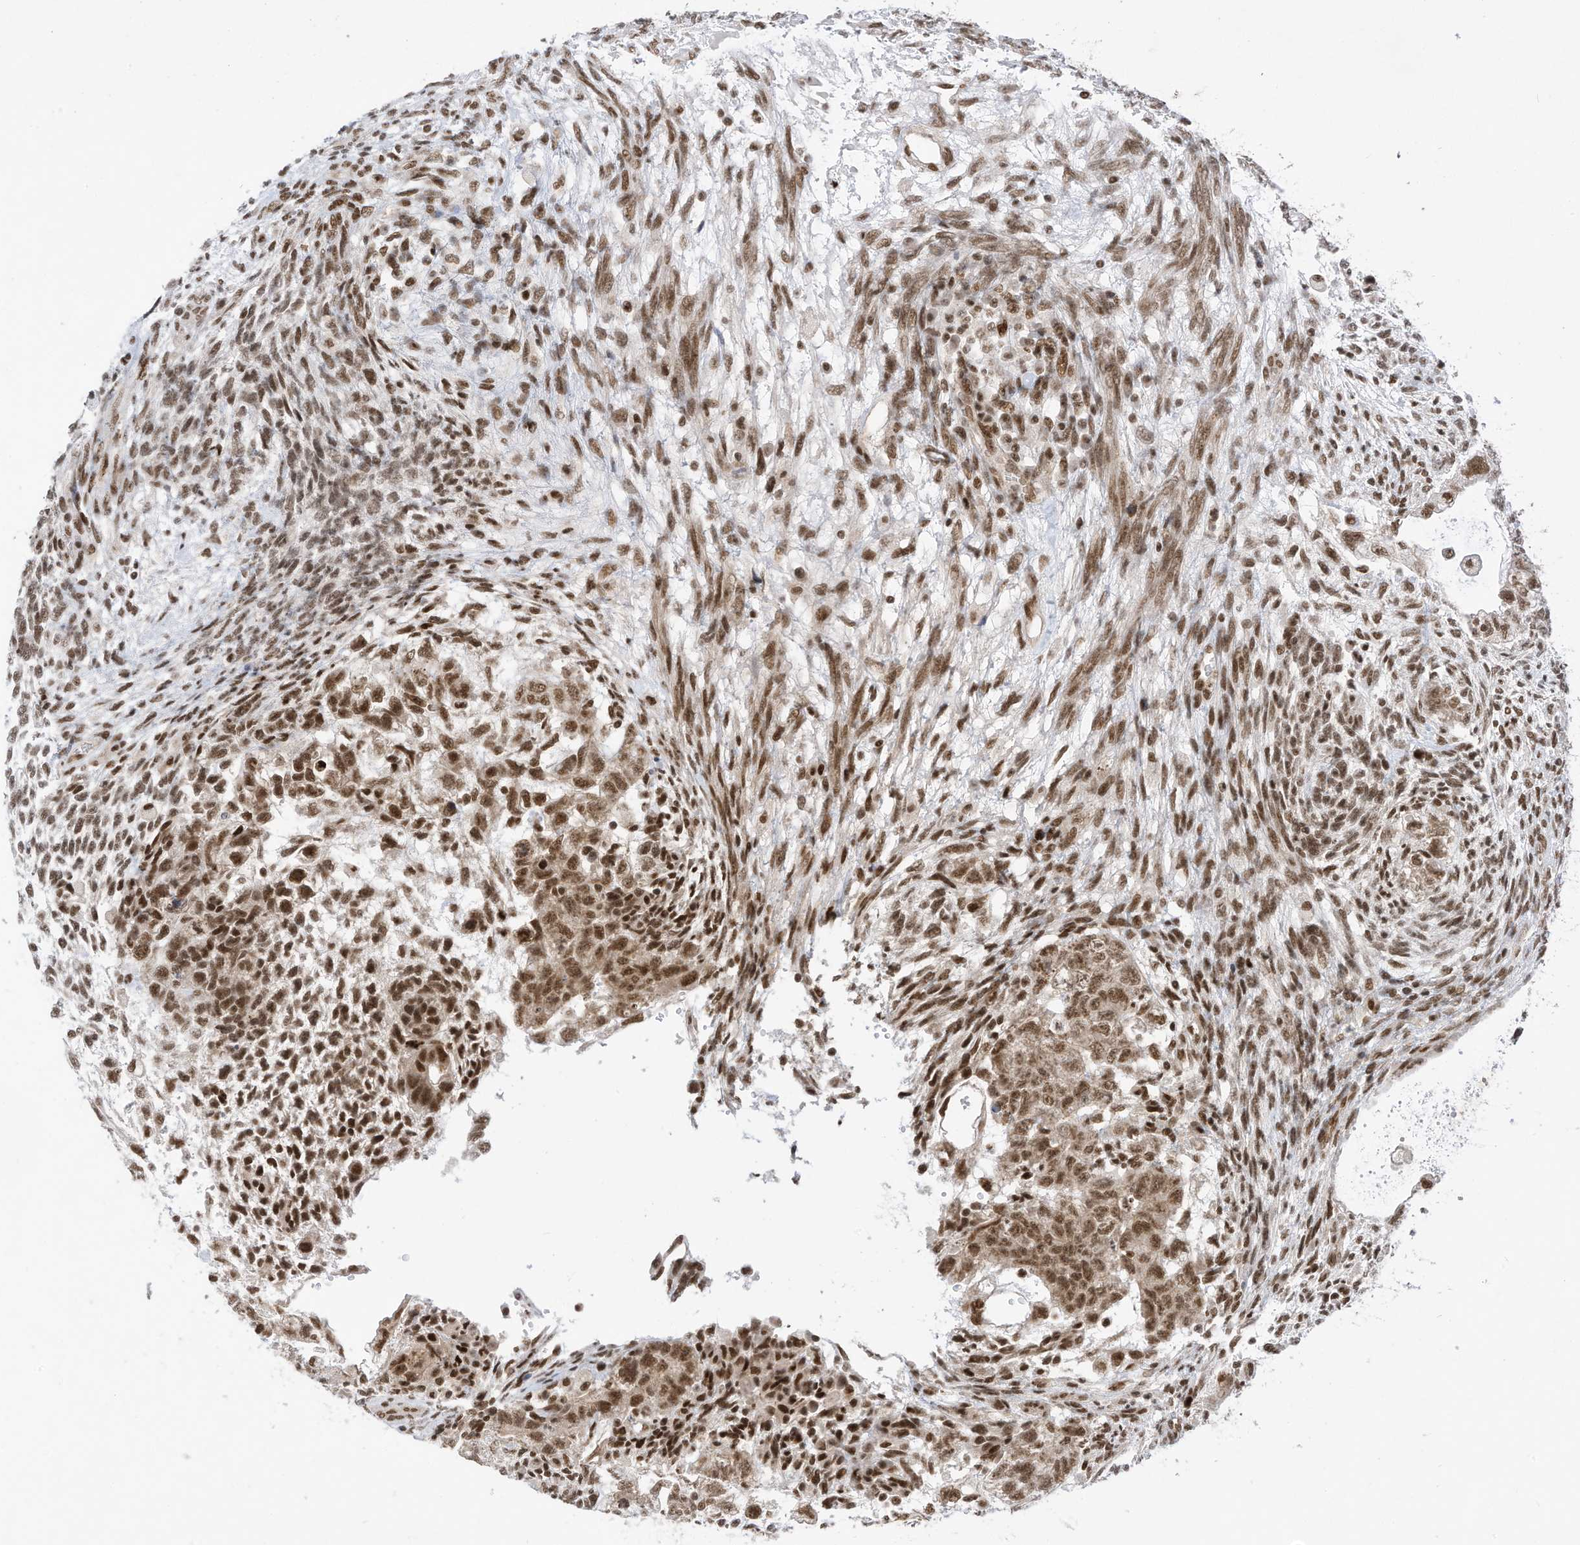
{"staining": {"intensity": "moderate", "quantity": ">75%", "location": "nuclear"}, "tissue": "testis cancer", "cell_type": "Tumor cells", "image_type": "cancer", "snomed": [{"axis": "morphology", "description": "Carcinoma, Embryonal, NOS"}, {"axis": "topography", "description": "Testis"}], "caption": "An immunohistochemistry image of neoplastic tissue is shown. Protein staining in brown shows moderate nuclear positivity in testis cancer (embryonal carcinoma) within tumor cells.", "gene": "AURKAIP1", "patient": {"sex": "male", "age": 37}}